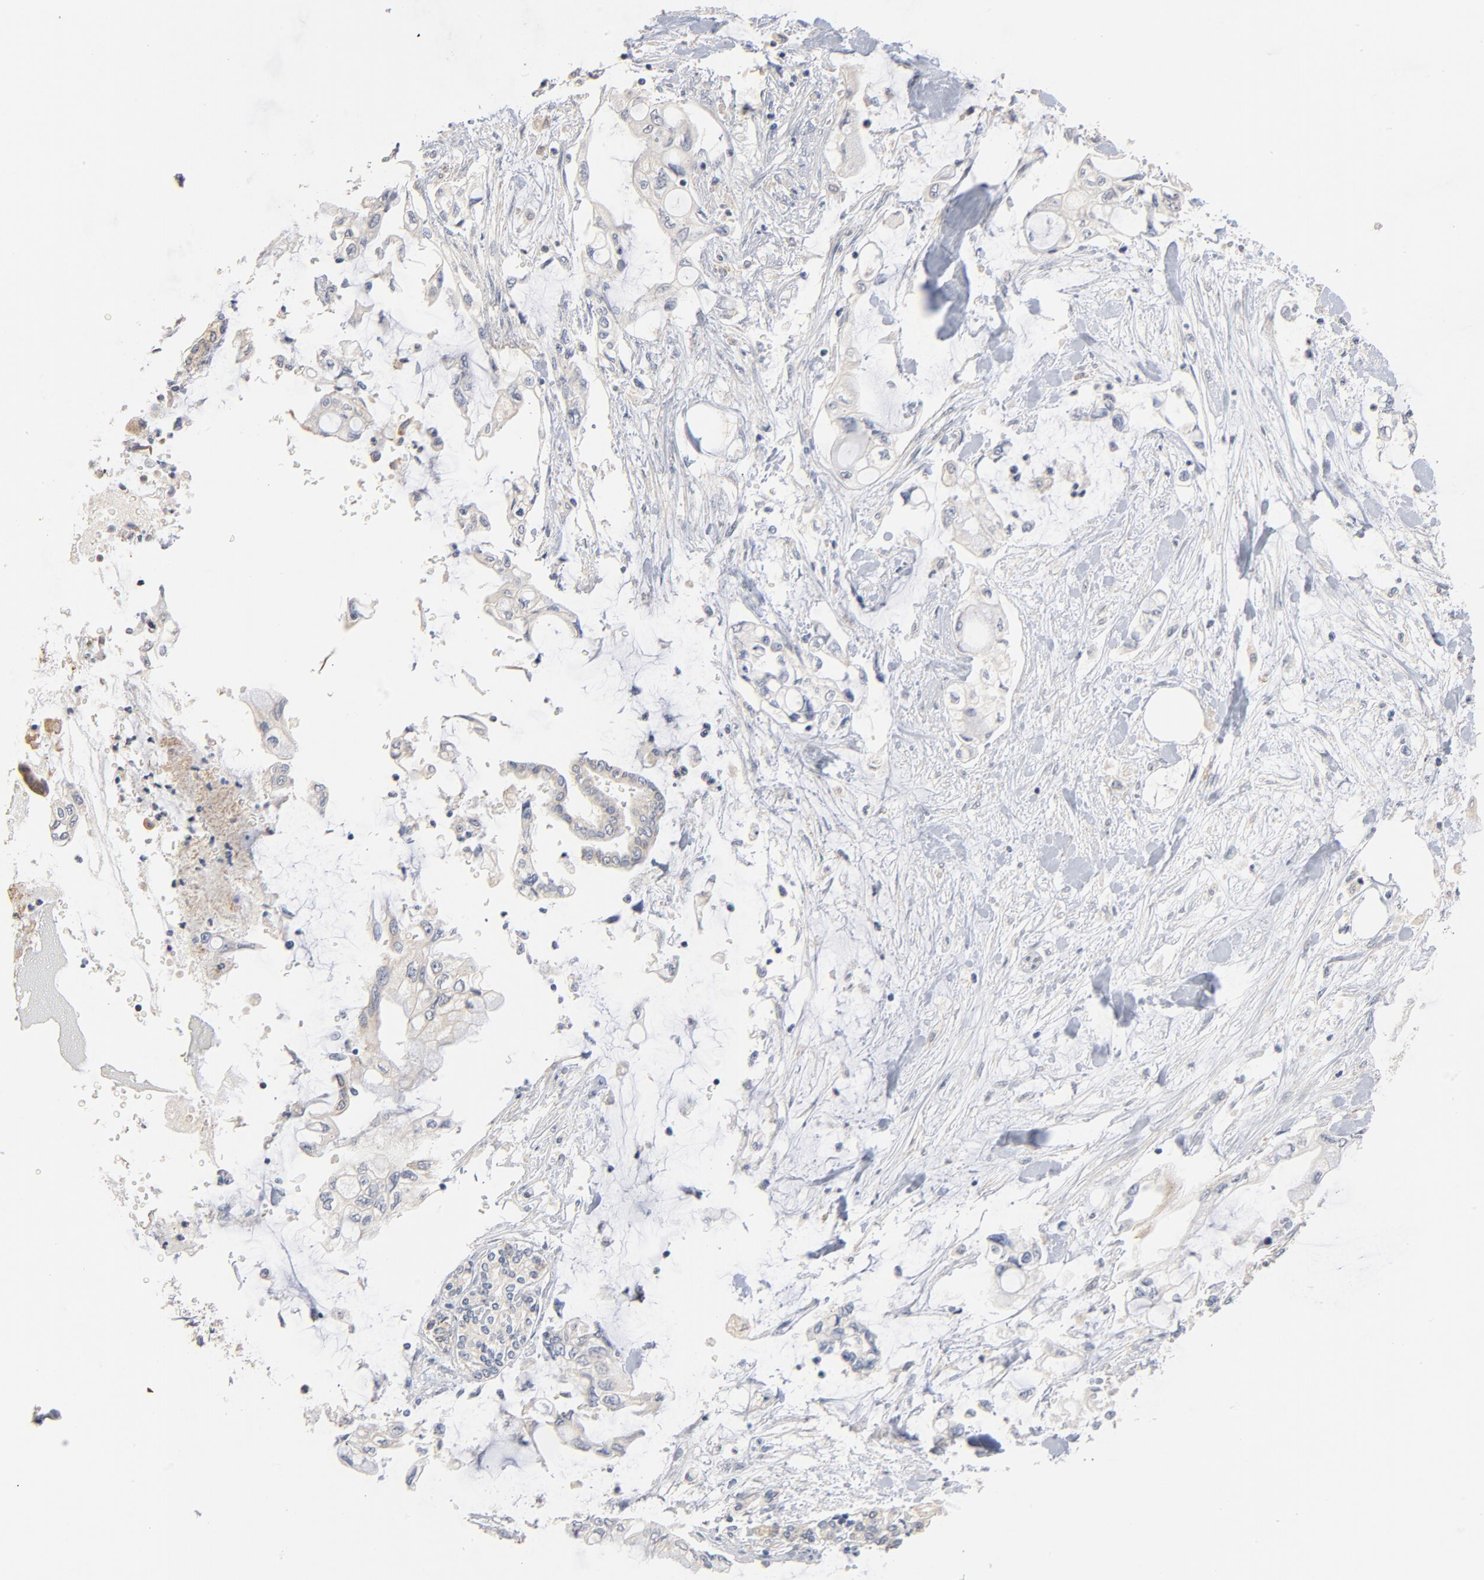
{"staining": {"intensity": "negative", "quantity": "none", "location": "none"}, "tissue": "pancreatic cancer", "cell_type": "Tumor cells", "image_type": "cancer", "snomed": [{"axis": "morphology", "description": "Adenocarcinoma, NOS"}, {"axis": "topography", "description": "Pancreas"}], "caption": "Photomicrograph shows no protein staining in tumor cells of pancreatic adenocarcinoma tissue.", "gene": "ZDHHC8", "patient": {"sex": "female", "age": 70}}